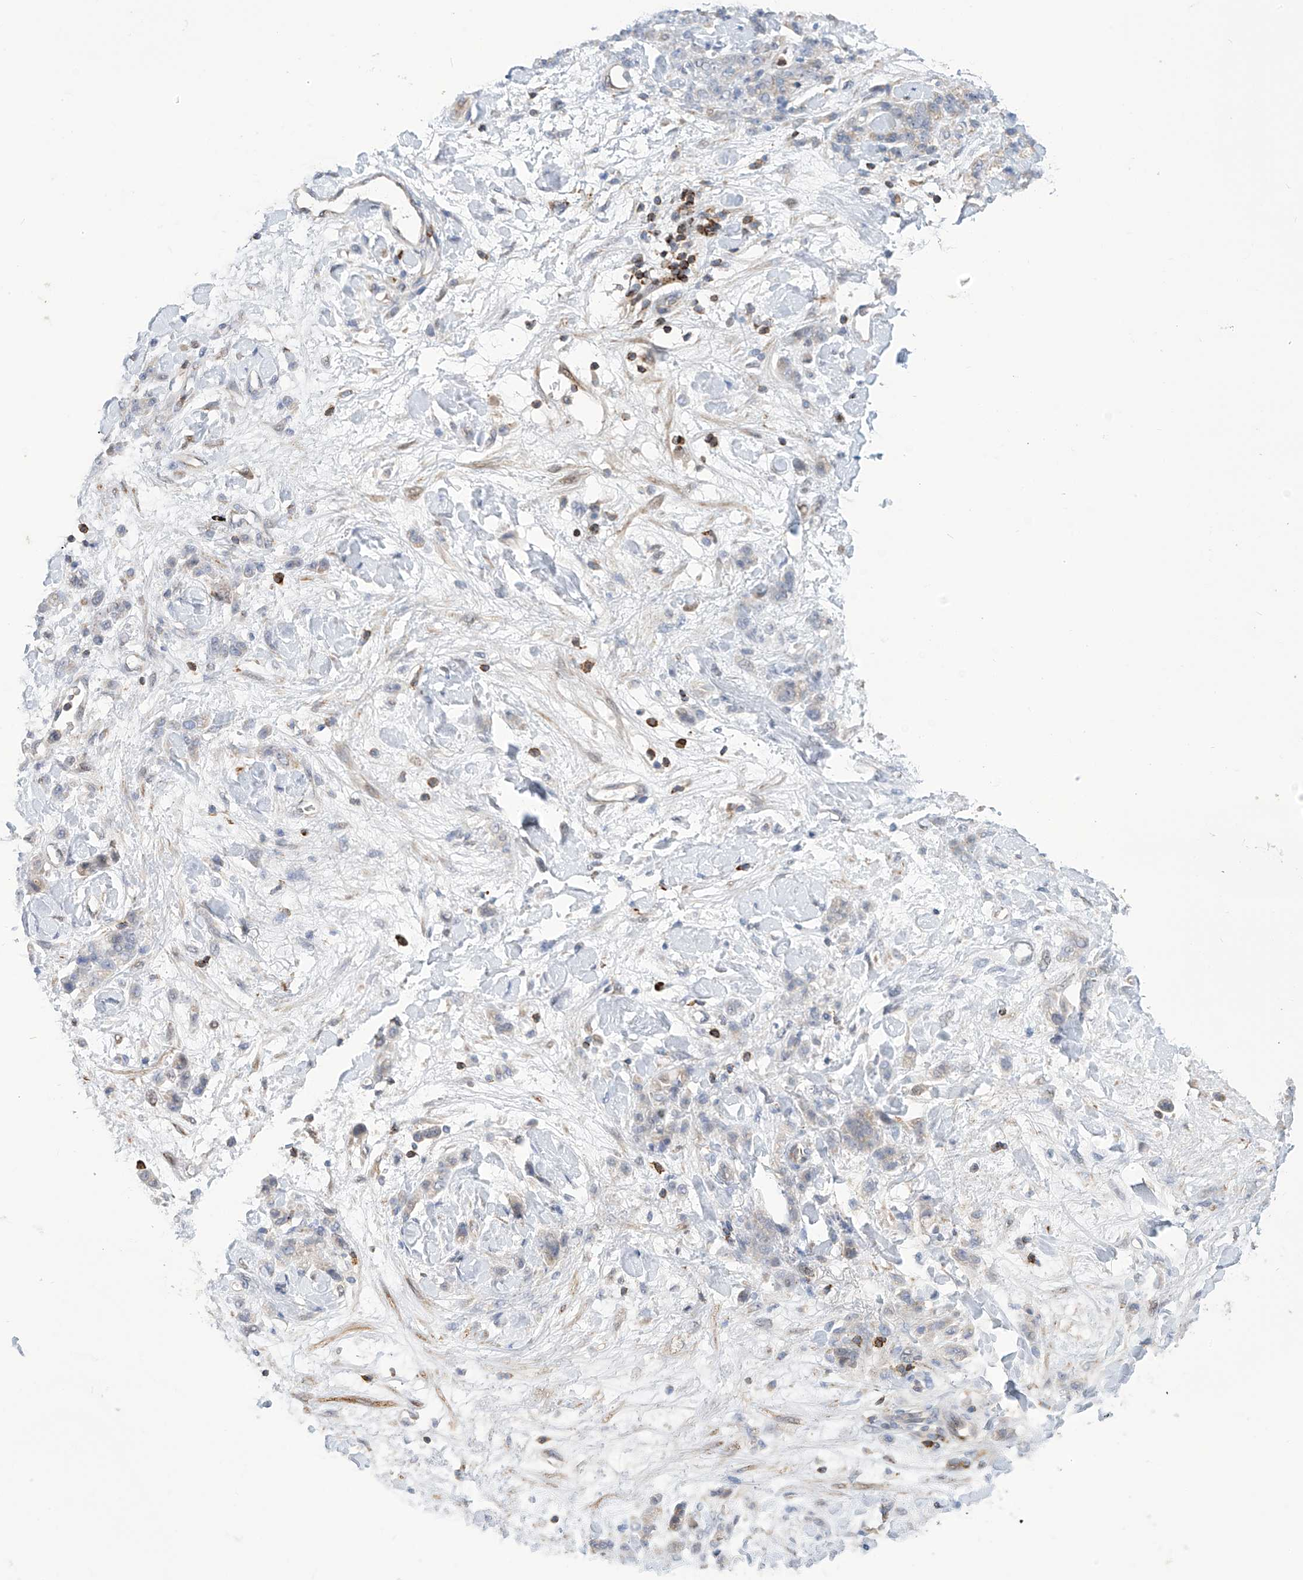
{"staining": {"intensity": "negative", "quantity": "none", "location": "none"}, "tissue": "stomach cancer", "cell_type": "Tumor cells", "image_type": "cancer", "snomed": [{"axis": "morphology", "description": "Normal tissue, NOS"}, {"axis": "morphology", "description": "Adenocarcinoma, NOS"}, {"axis": "topography", "description": "Stomach"}], "caption": "An IHC image of stomach cancer (adenocarcinoma) is shown. There is no staining in tumor cells of stomach cancer (adenocarcinoma).", "gene": "IBA57", "patient": {"sex": "male", "age": 82}}